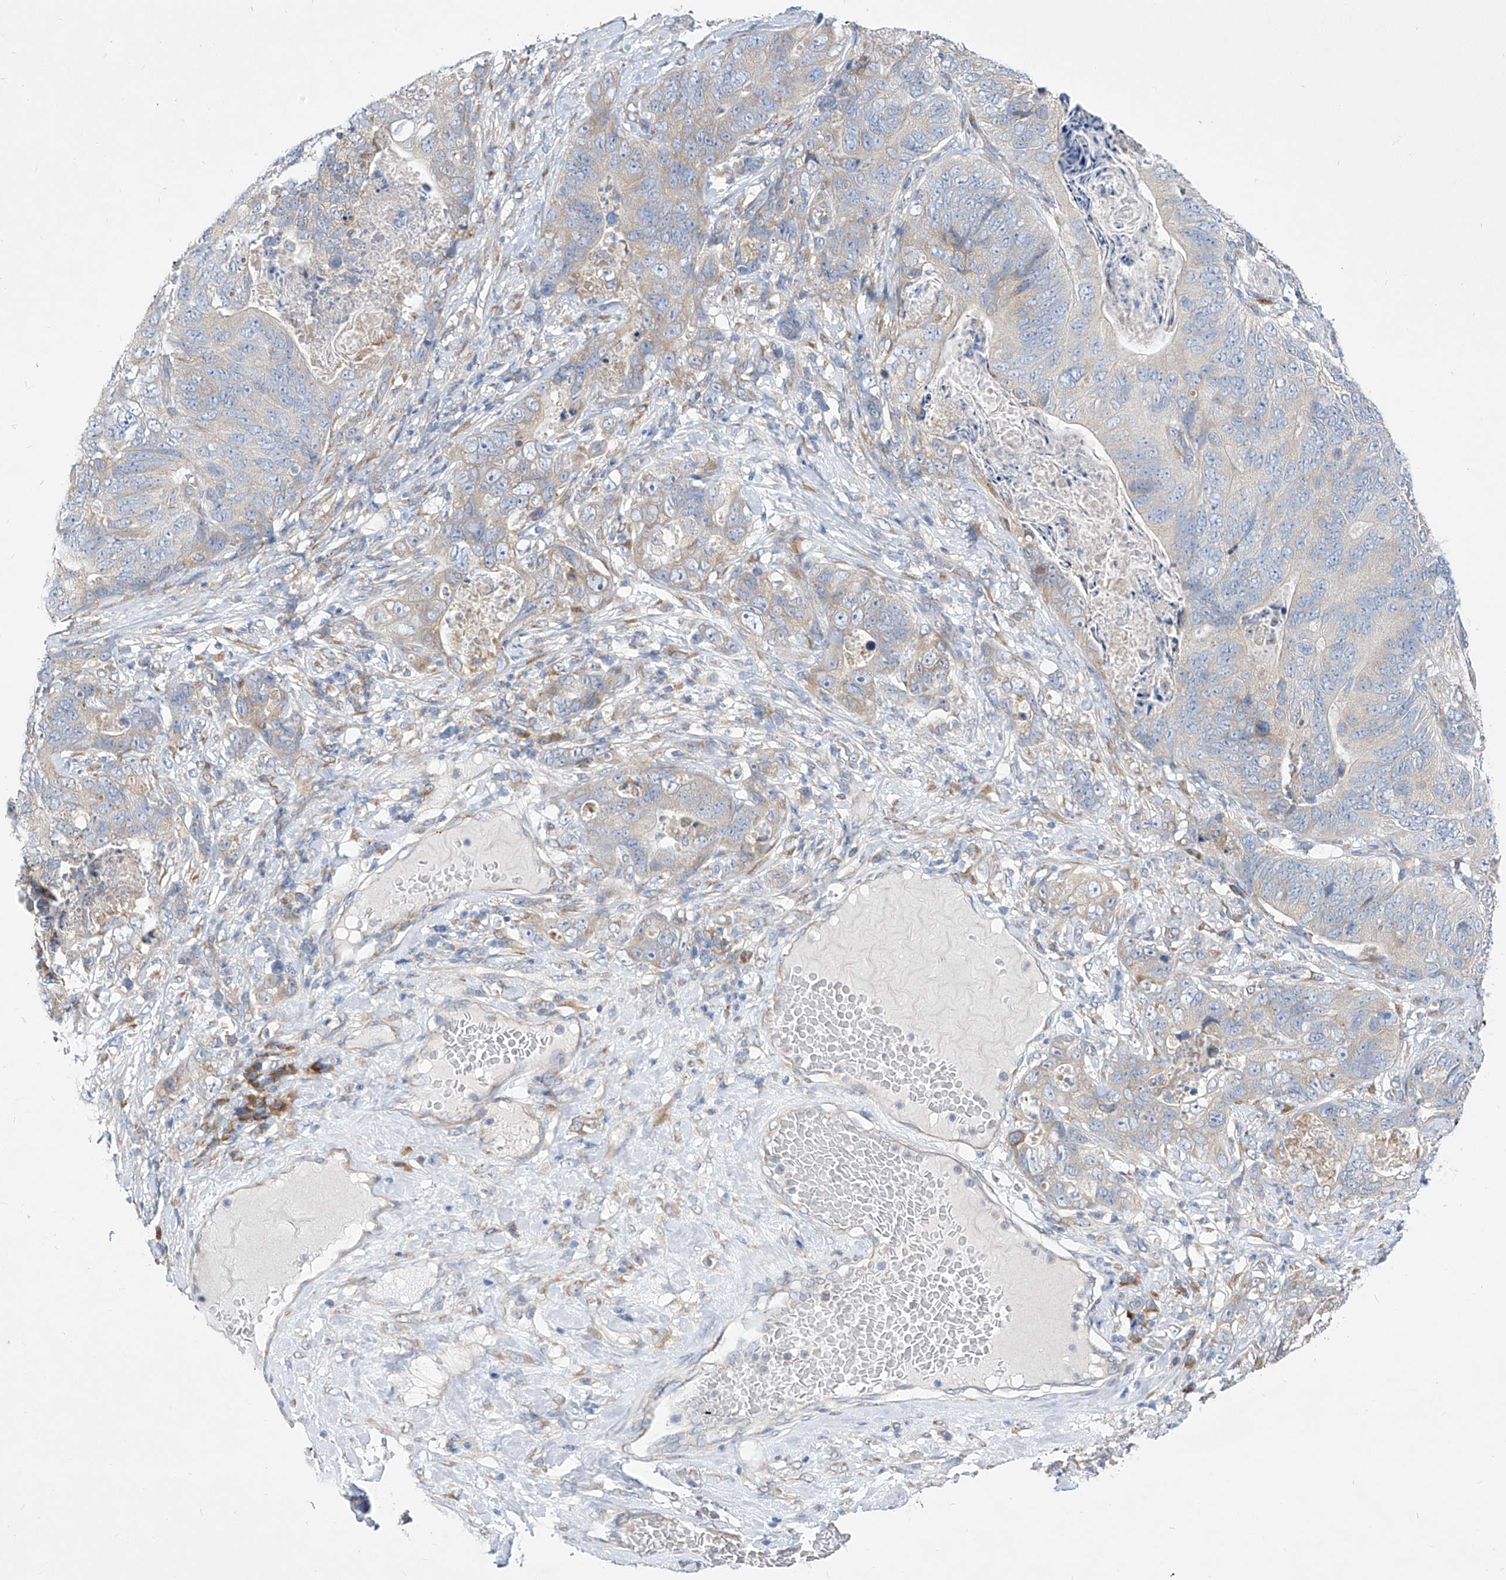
{"staining": {"intensity": "weak", "quantity": "<25%", "location": "cytoplasmic/membranous"}, "tissue": "stomach cancer", "cell_type": "Tumor cells", "image_type": "cancer", "snomed": [{"axis": "morphology", "description": "Normal tissue, NOS"}, {"axis": "morphology", "description": "Adenocarcinoma, NOS"}, {"axis": "topography", "description": "Stomach"}], "caption": "Immunohistochemical staining of human stomach adenocarcinoma reveals no significant staining in tumor cells.", "gene": "UFL1", "patient": {"sex": "female", "age": 89}}